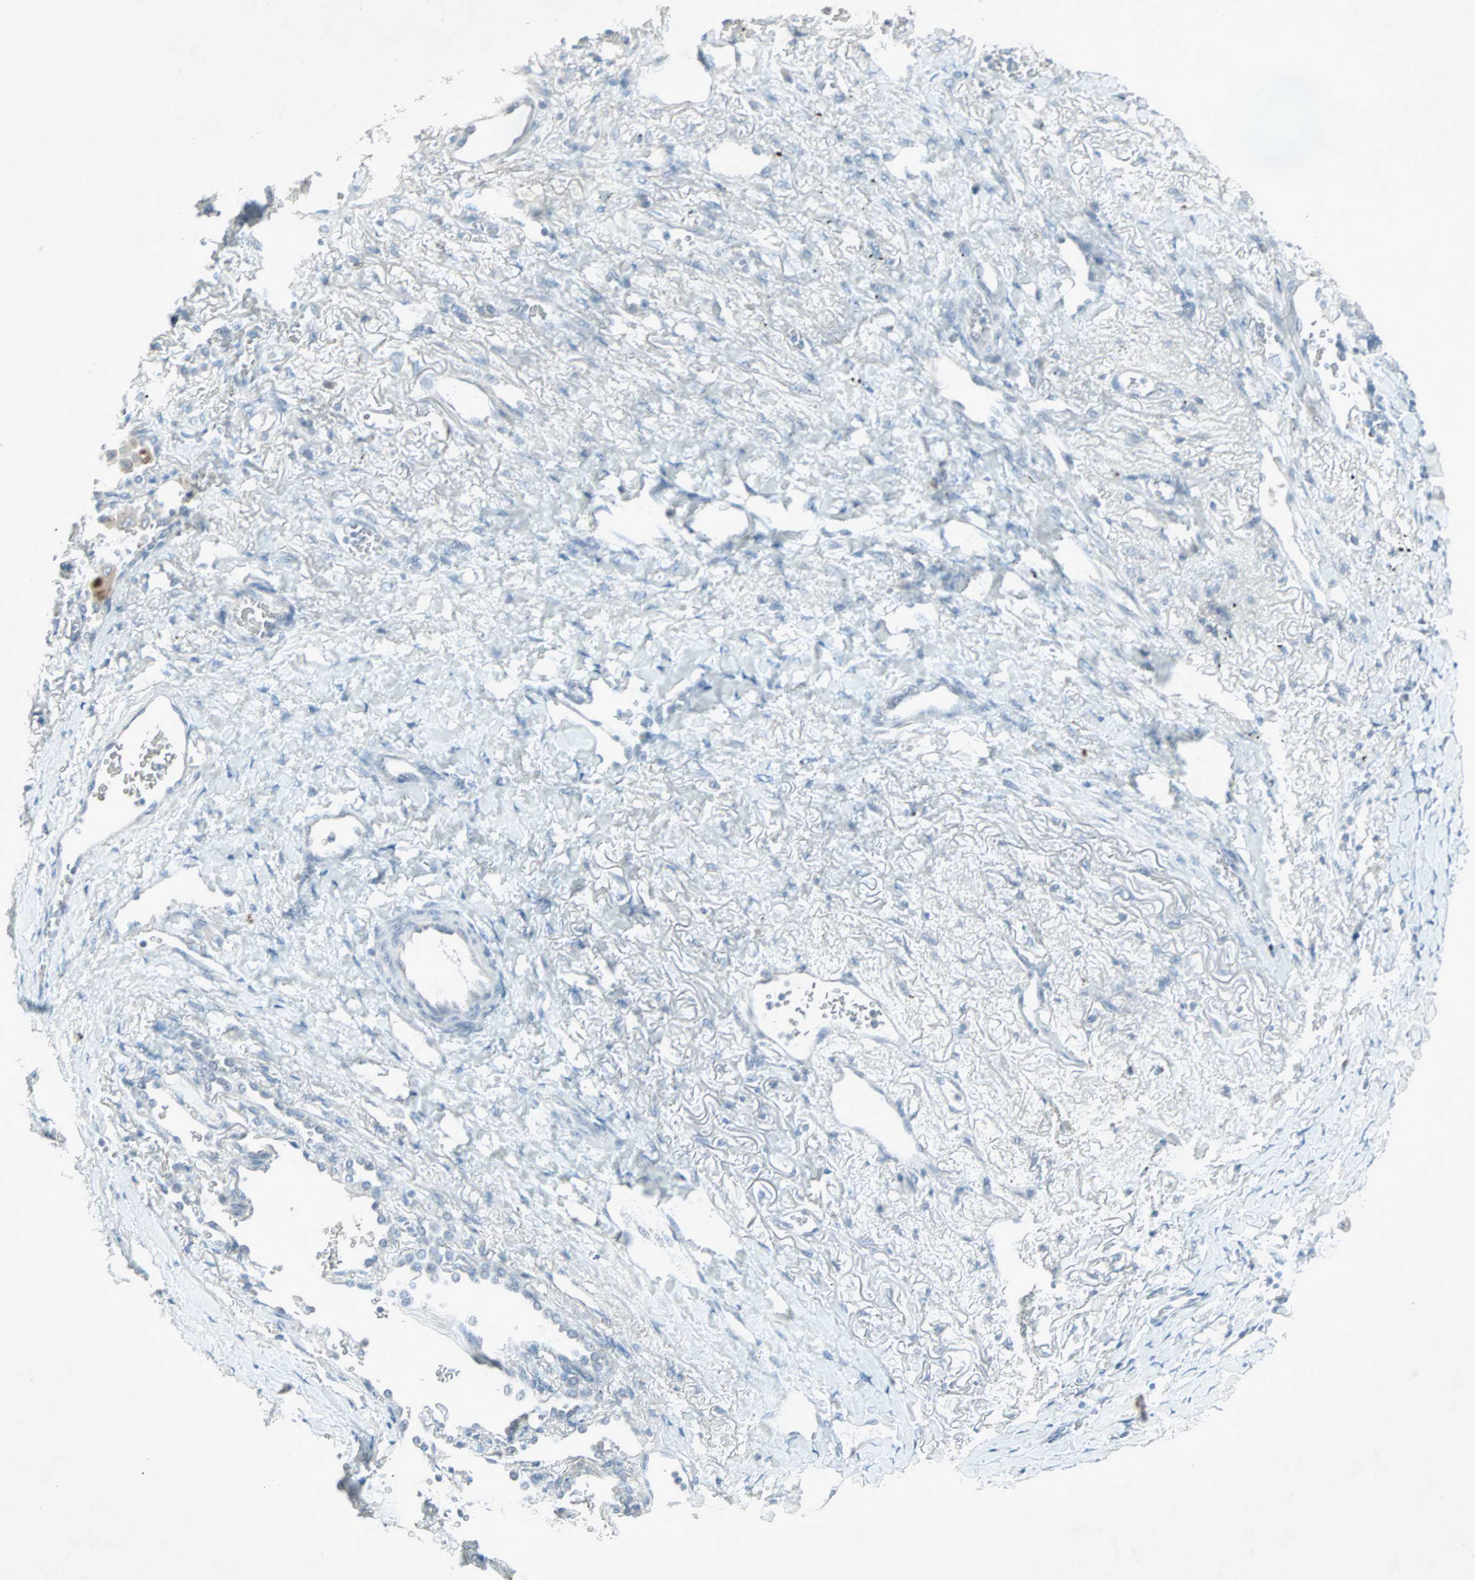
{"staining": {"intensity": "negative", "quantity": "none", "location": "none"}, "tissue": "lung cancer", "cell_type": "Tumor cells", "image_type": "cancer", "snomed": [{"axis": "morphology", "description": "Squamous cell carcinoma, NOS"}, {"axis": "topography", "description": "Lung"}], "caption": "Immunohistochemistry (IHC) image of lung squamous cell carcinoma stained for a protein (brown), which shows no positivity in tumor cells.", "gene": "LANCL3", "patient": {"sex": "female", "age": 73}}